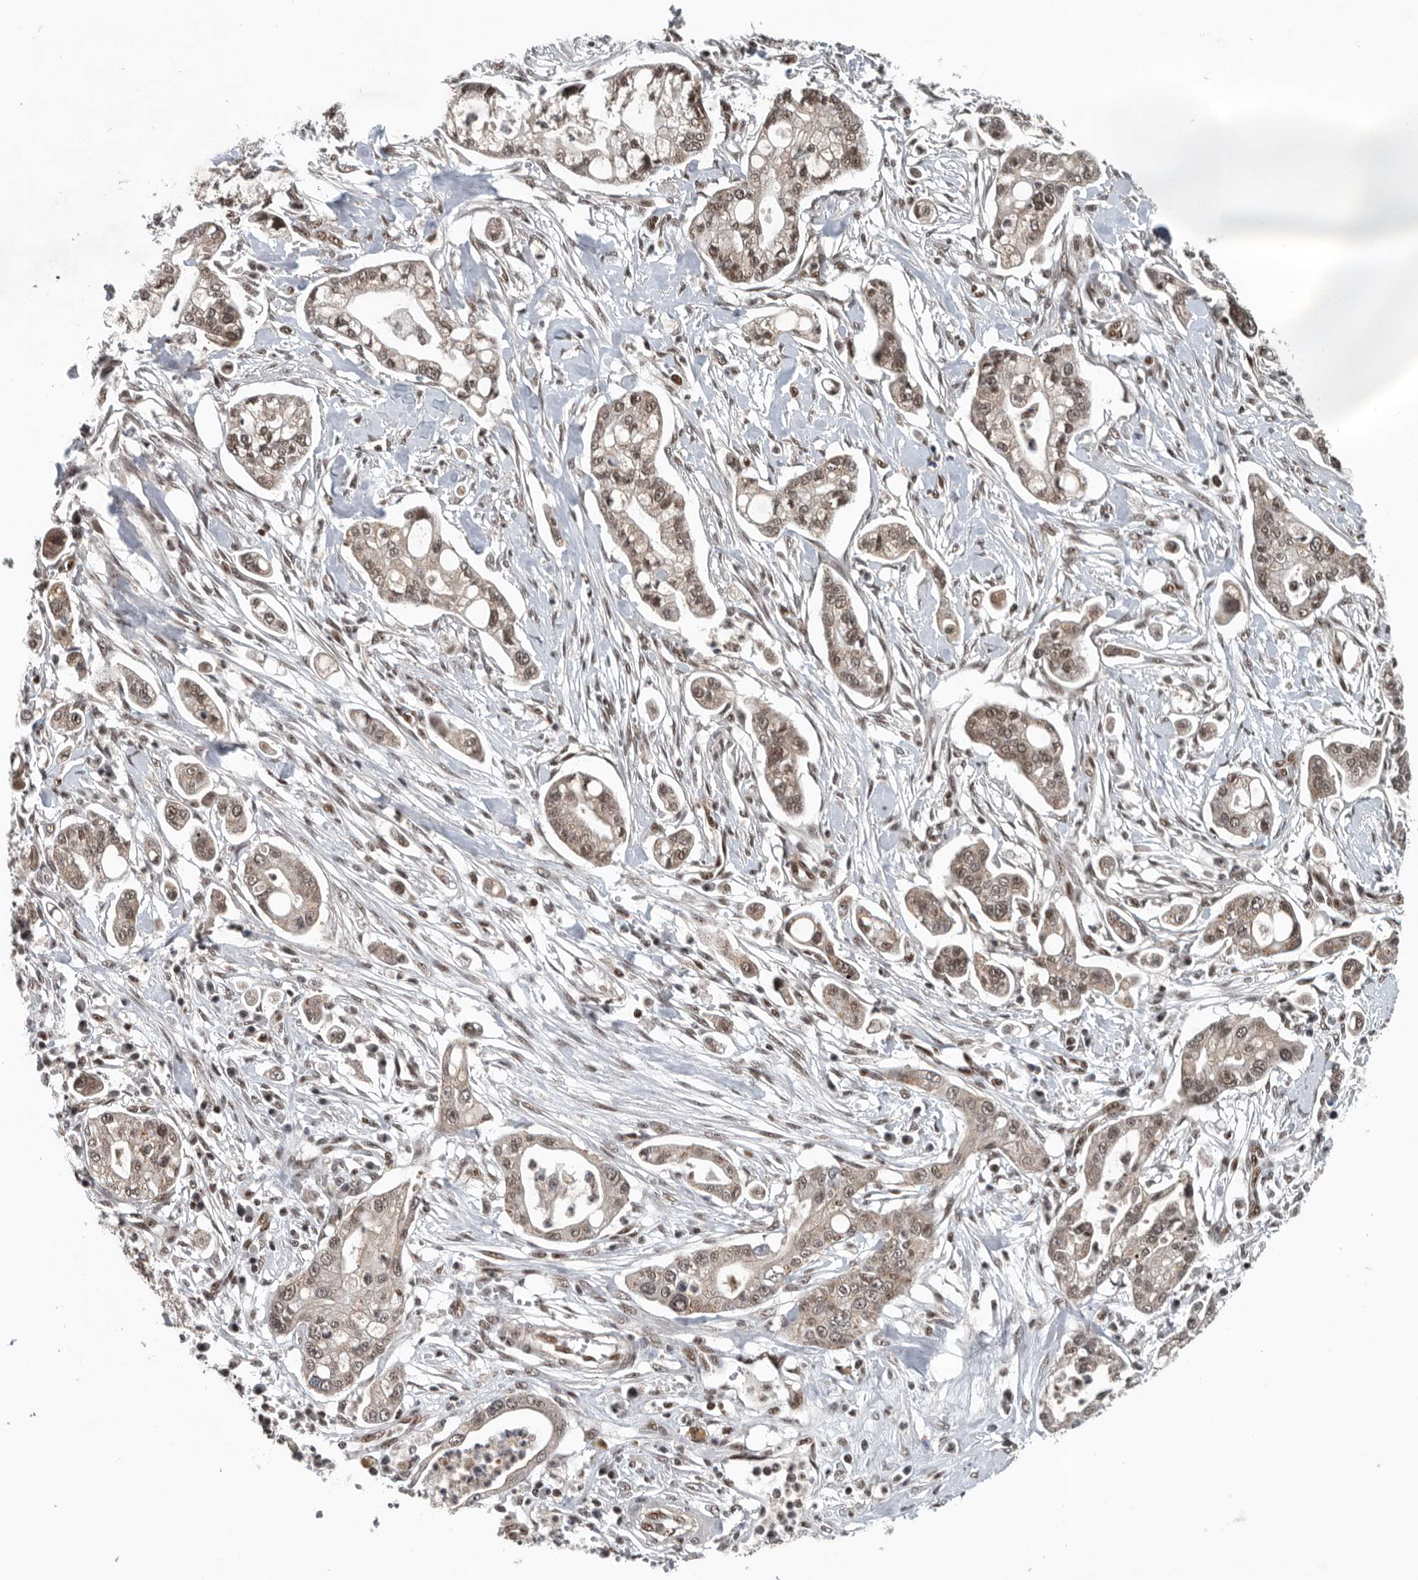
{"staining": {"intensity": "weak", "quantity": ">75%", "location": "nuclear"}, "tissue": "pancreatic cancer", "cell_type": "Tumor cells", "image_type": "cancer", "snomed": [{"axis": "morphology", "description": "Adenocarcinoma, NOS"}, {"axis": "topography", "description": "Pancreas"}], "caption": "This histopathology image exhibits pancreatic cancer stained with IHC to label a protein in brown. The nuclear of tumor cells show weak positivity for the protein. Nuclei are counter-stained blue.", "gene": "SENP7", "patient": {"sex": "male", "age": 68}}